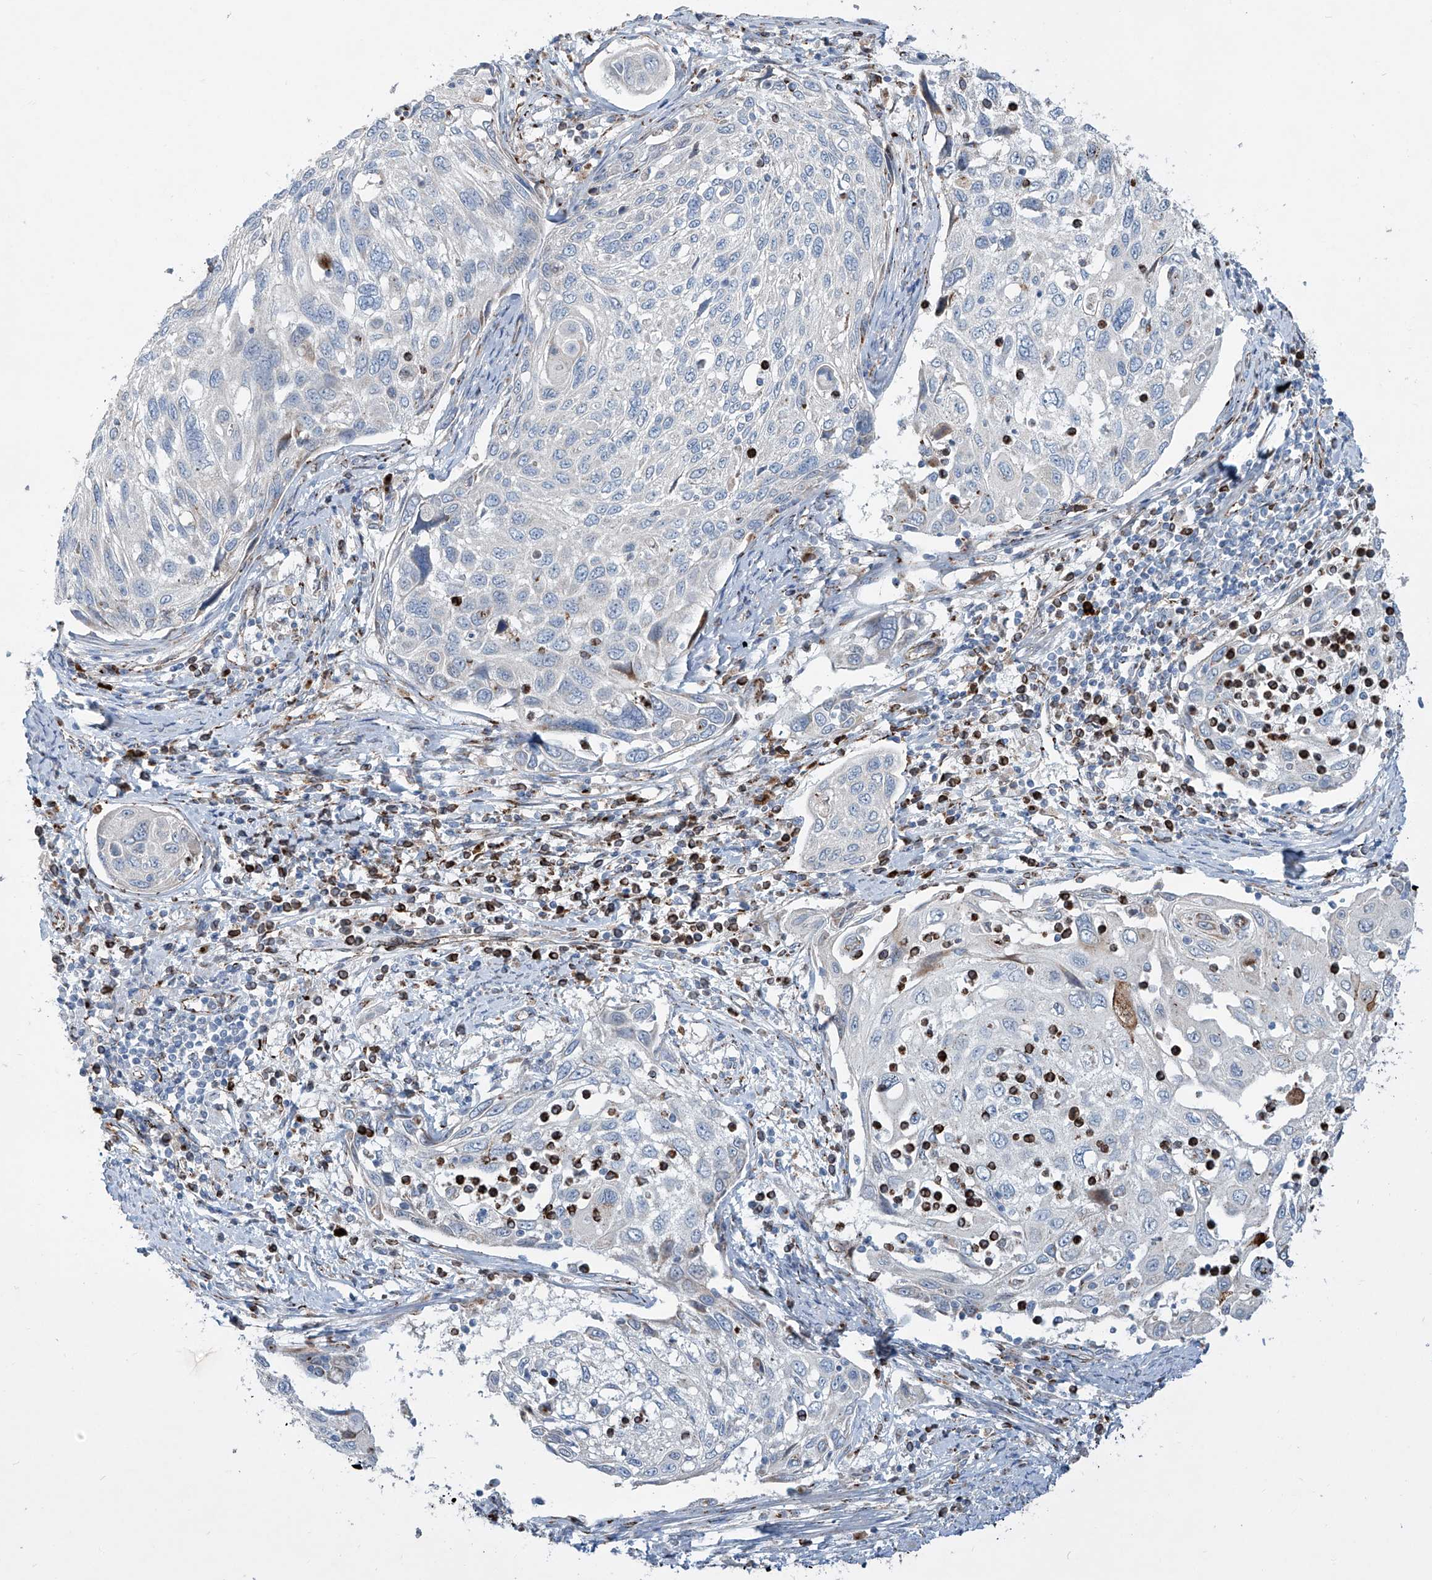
{"staining": {"intensity": "negative", "quantity": "none", "location": "none"}, "tissue": "cervical cancer", "cell_type": "Tumor cells", "image_type": "cancer", "snomed": [{"axis": "morphology", "description": "Squamous cell carcinoma, NOS"}, {"axis": "topography", "description": "Cervix"}], "caption": "Cervical squamous cell carcinoma was stained to show a protein in brown. There is no significant staining in tumor cells. (Brightfield microscopy of DAB (3,3'-diaminobenzidine) immunohistochemistry at high magnification).", "gene": "CDH5", "patient": {"sex": "female", "age": 70}}